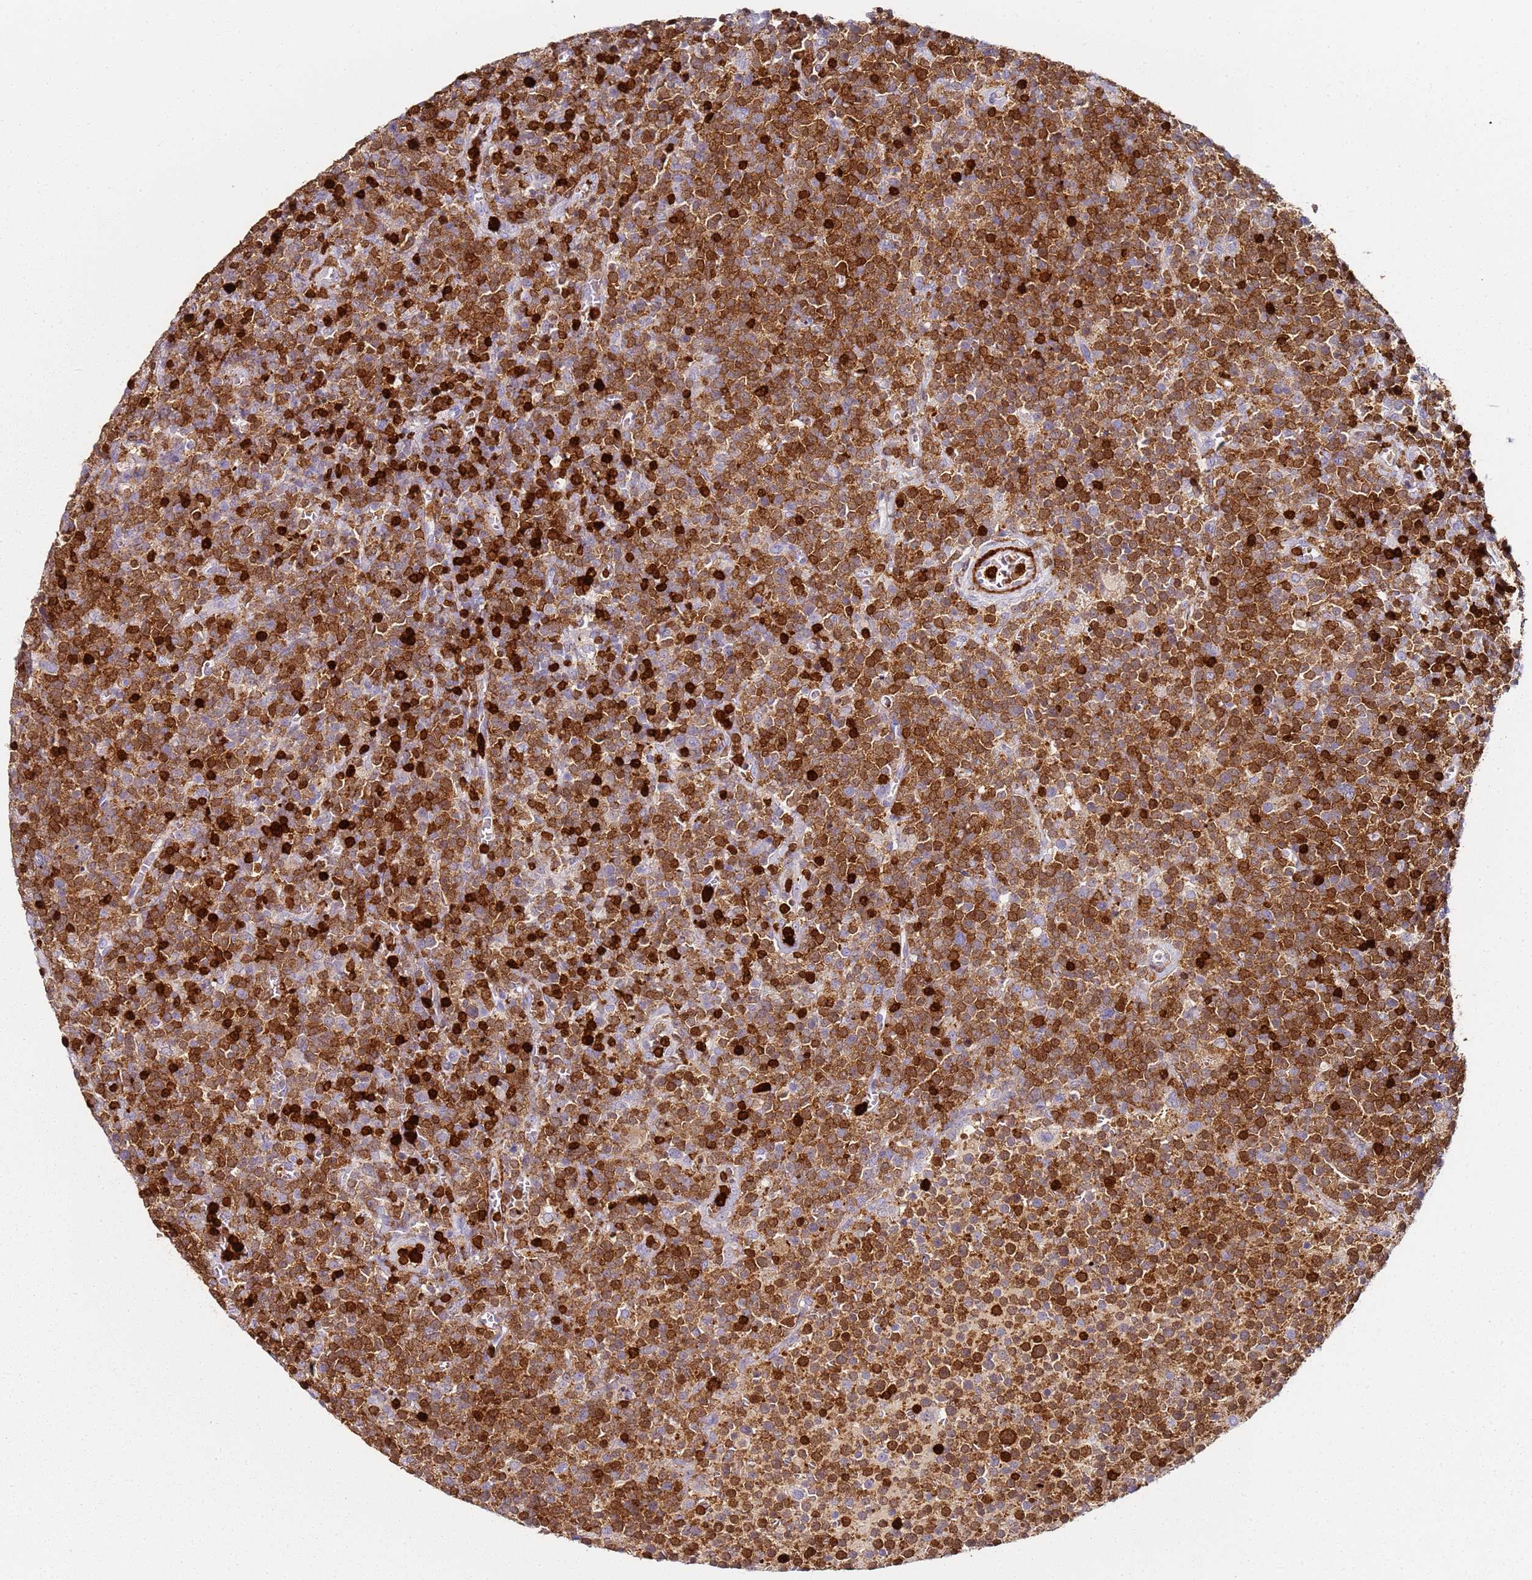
{"staining": {"intensity": "moderate", "quantity": ">75%", "location": "cytoplasmic/membranous,nuclear"}, "tissue": "lymphoma", "cell_type": "Tumor cells", "image_type": "cancer", "snomed": [{"axis": "morphology", "description": "Malignant lymphoma, non-Hodgkin's type, High grade"}, {"axis": "topography", "description": "Lymph node"}], "caption": "The micrograph exhibits immunohistochemical staining of lymphoma. There is moderate cytoplasmic/membranous and nuclear staining is appreciated in about >75% of tumor cells.", "gene": "S100A4", "patient": {"sex": "male", "age": 61}}